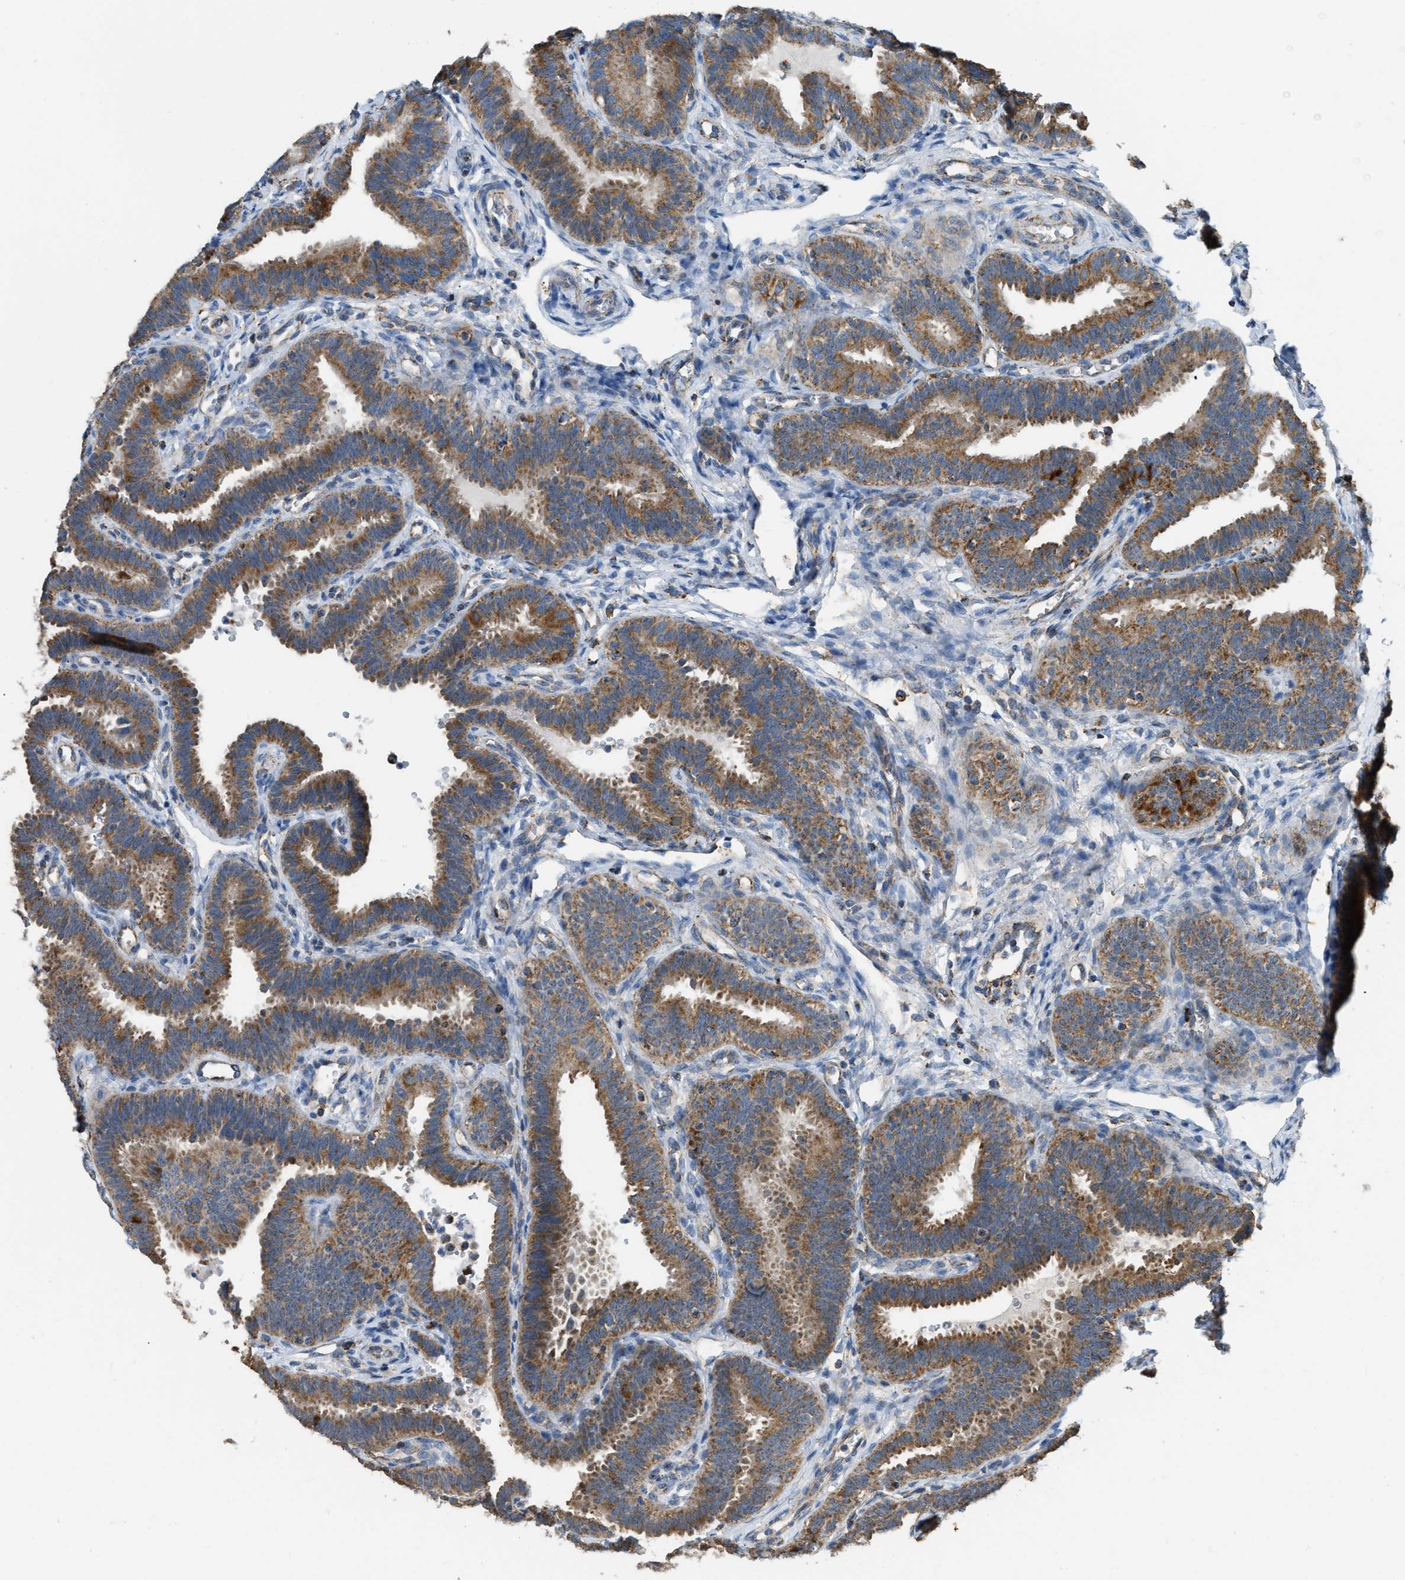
{"staining": {"intensity": "moderate", "quantity": ">75%", "location": "cytoplasmic/membranous"}, "tissue": "fallopian tube", "cell_type": "Glandular cells", "image_type": "normal", "snomed": [{"axis": "morphology", "description": "Normal tissue, NOS"}, {"axis": "topography", "description": "Fallopian tube"}, {"axis": "topography", "description": "Placenta"}], "caption": "Normal fallopian tube exhibits moderate cytoplasmic/membranous staining in about >75% of glandular cells.", "gene": "ETFB", "patient": {"sex": "female", "age": 34}}